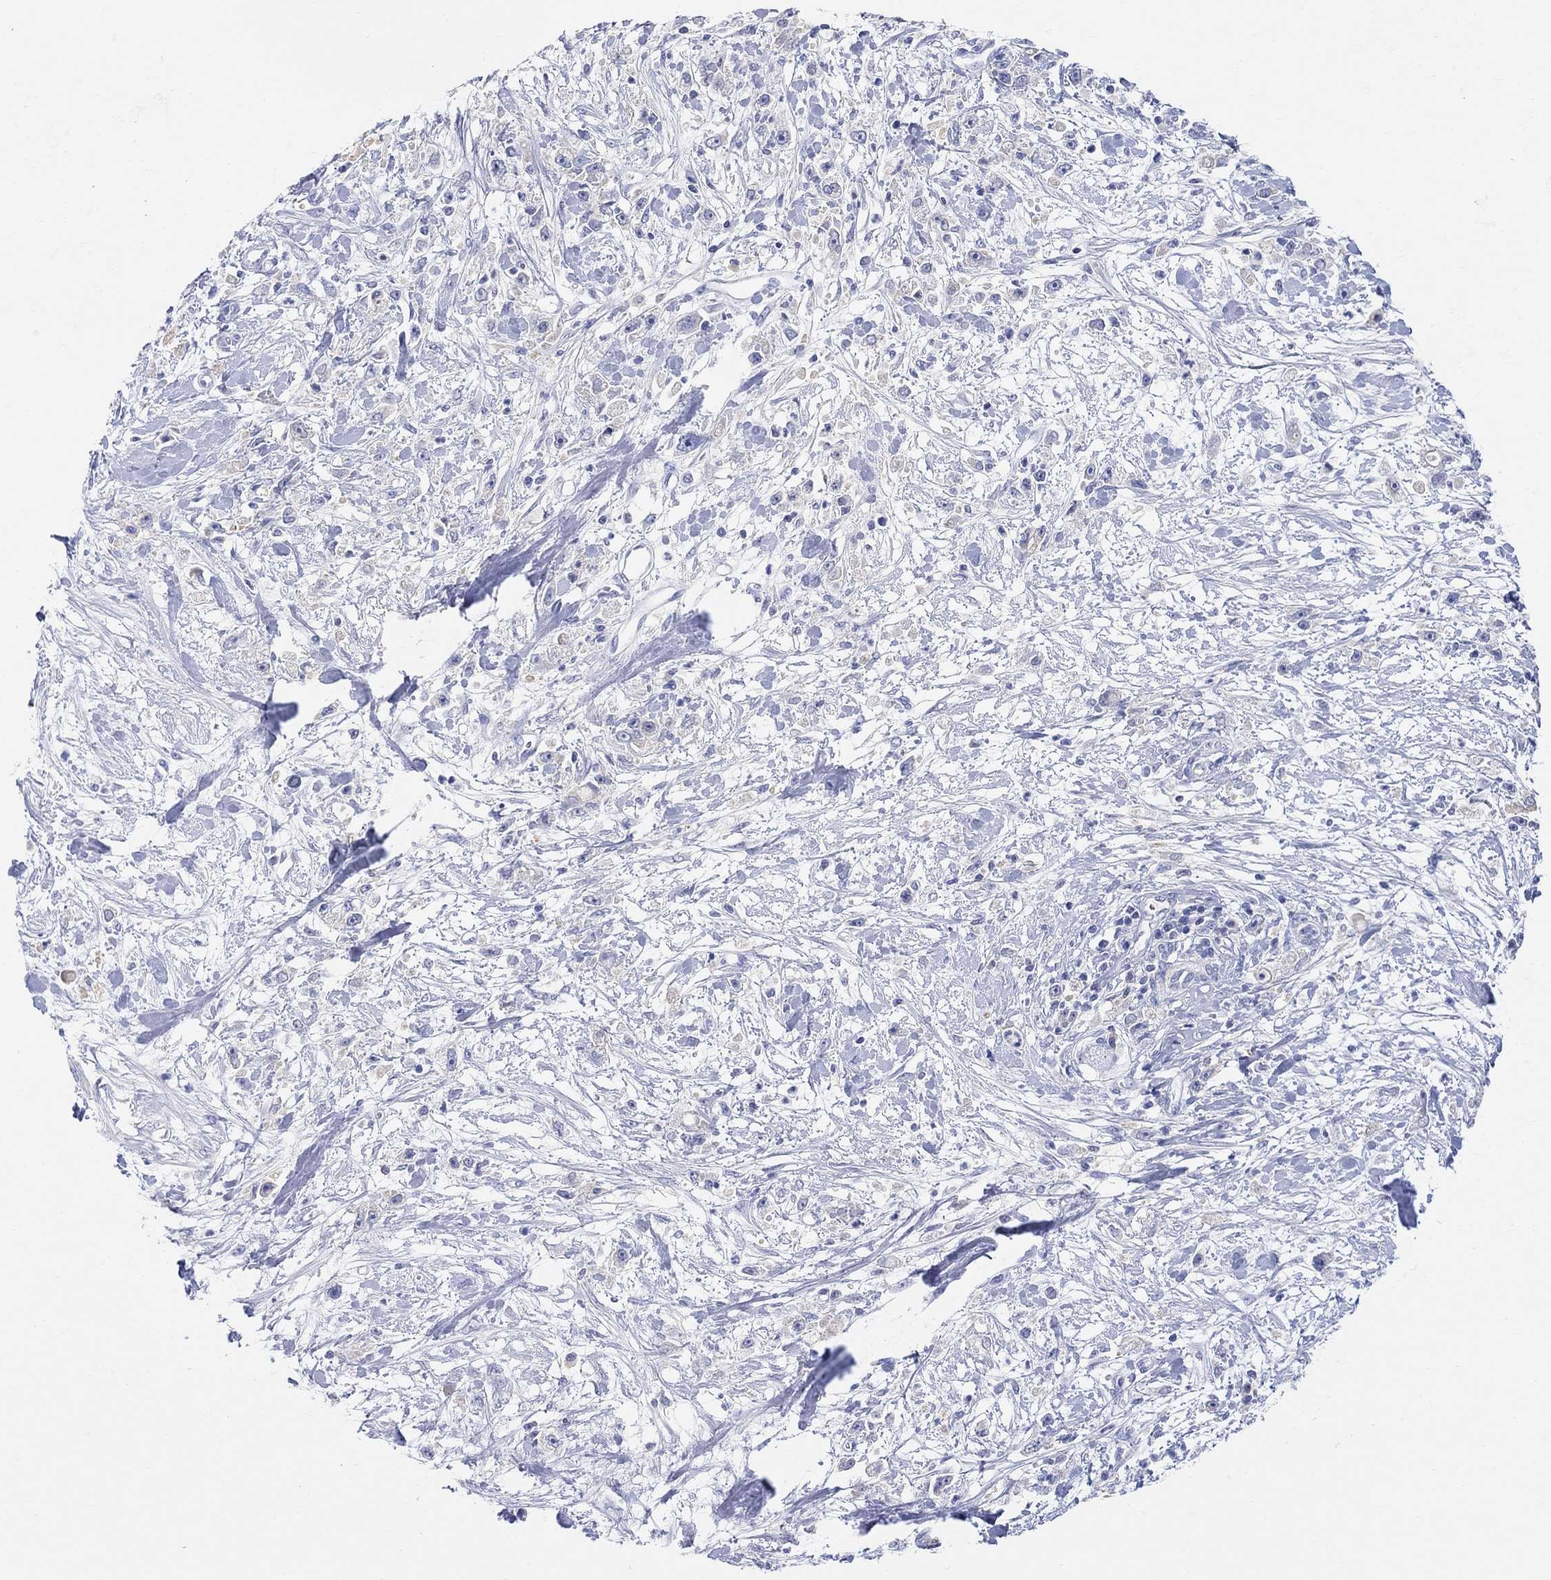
{"staining": {"intensity": "negative", "quantity": "none", "location": "none"}, "tissue": "stomach cancer", "cell_type": "Tumor cells", "image_type": "cancer", "snomed": [{"axis": "morphology", "description": "Adenocarcinoma, NOS"}, {"axis": "topography", "description": "Stomach"}], "caption": "This is a image of immunohistochemistry staining of stomach cancer, which shows no expression in tumor cells. (Stains: DAB immunohistochemistry (IHC) with hematoxylin counter stain, Microscopy: brightfield microscopy at high magnification).", "gene": "TYR", "patient": {"sex": "female", "age": 59}}